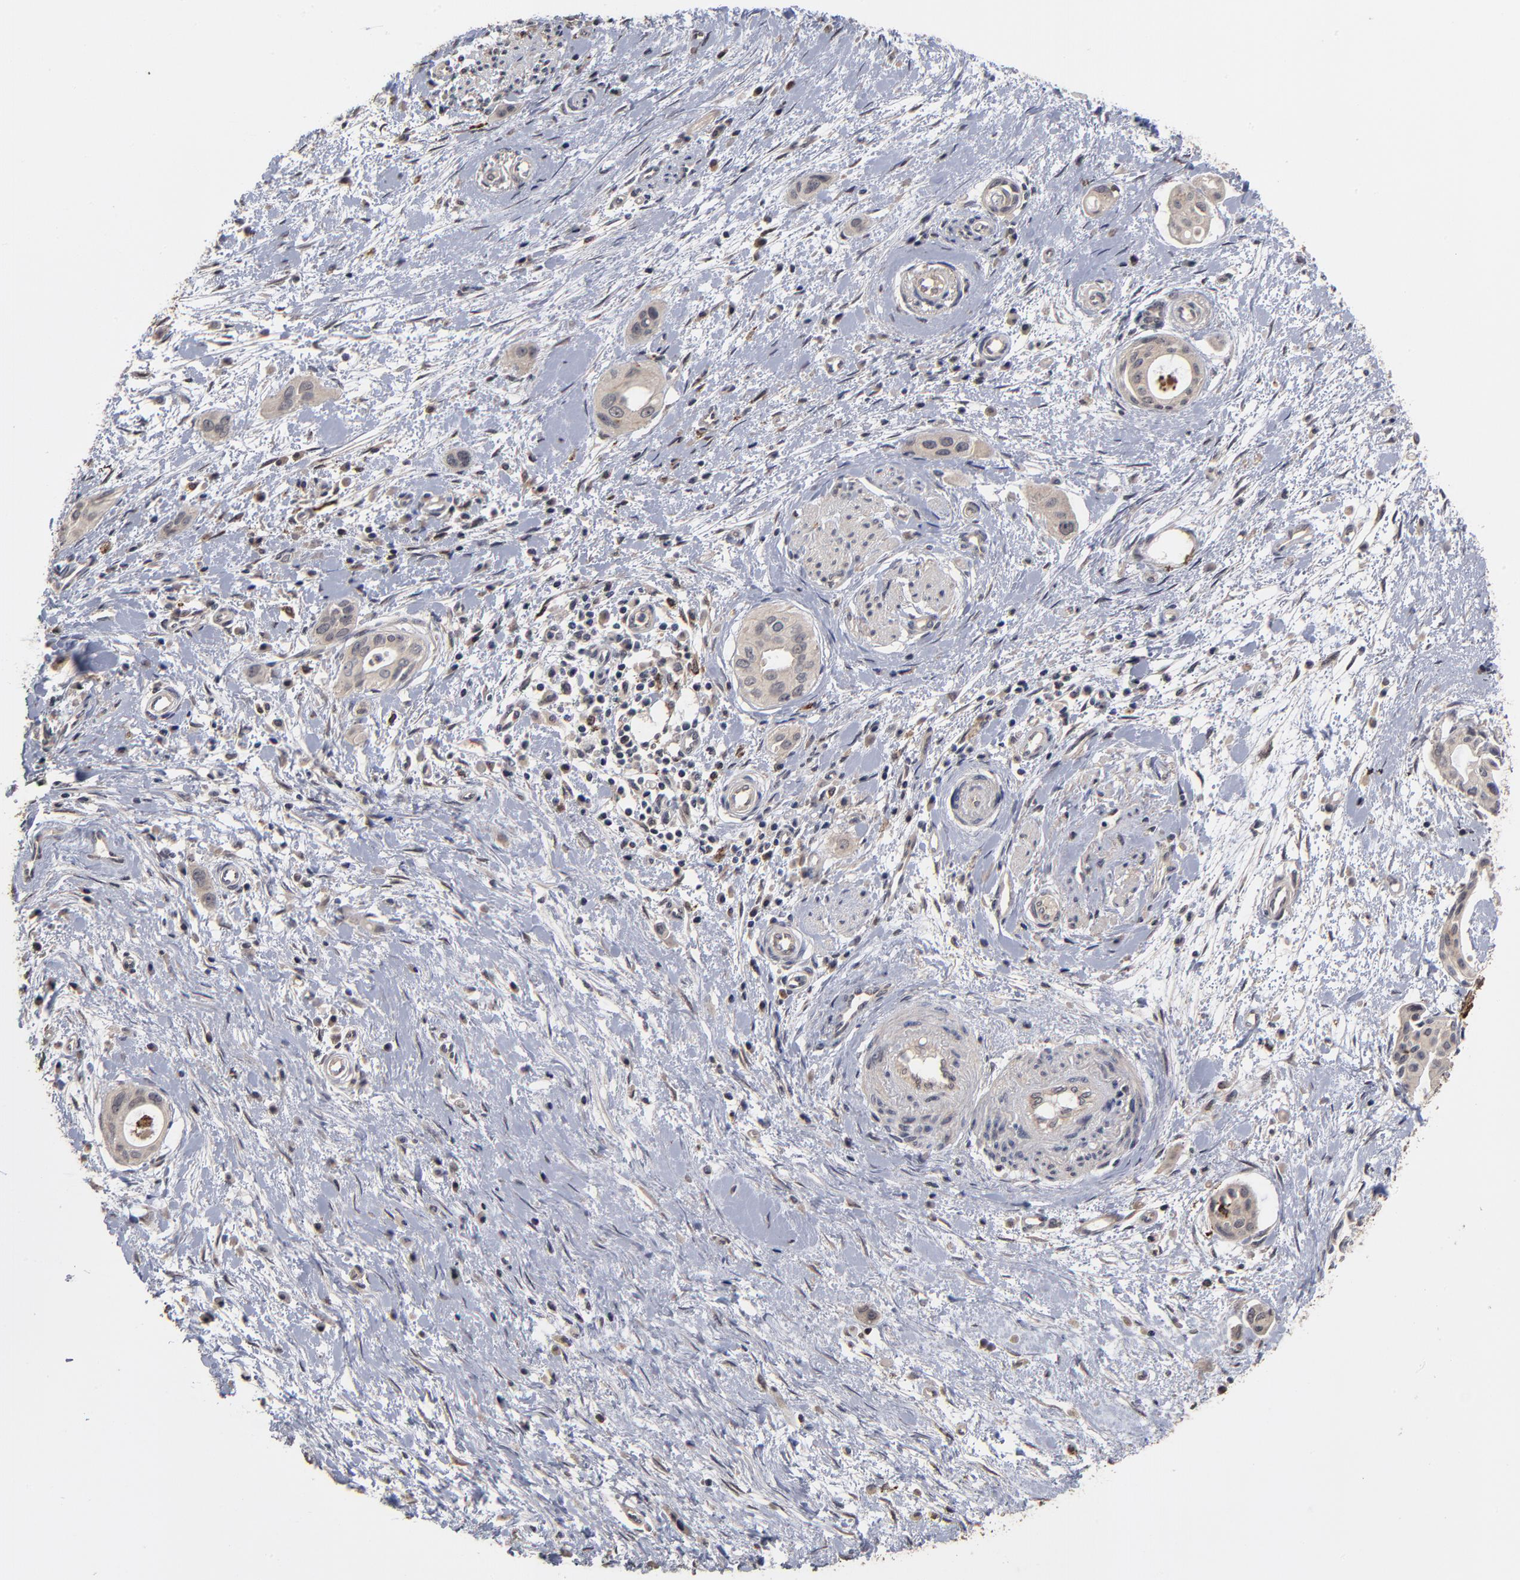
{"staining": {"intensity": "negative", "quantity": "none", "location": "none"}, "tissue": "pancreatic cancer", "cell_type": "Tumor cells", "image_type": "cancer", "snomed": [{"axis": "morphology", "description": "Adenocarcinoma, NOS"}, {"axis": "topography", "description": "Pancreas"}], "caption": "There is no significant positivity in tumor cells of adenocarcinoma (pancreatic).", "gene": "ASB8", "patient": {"sex": "female", "age": 60}}